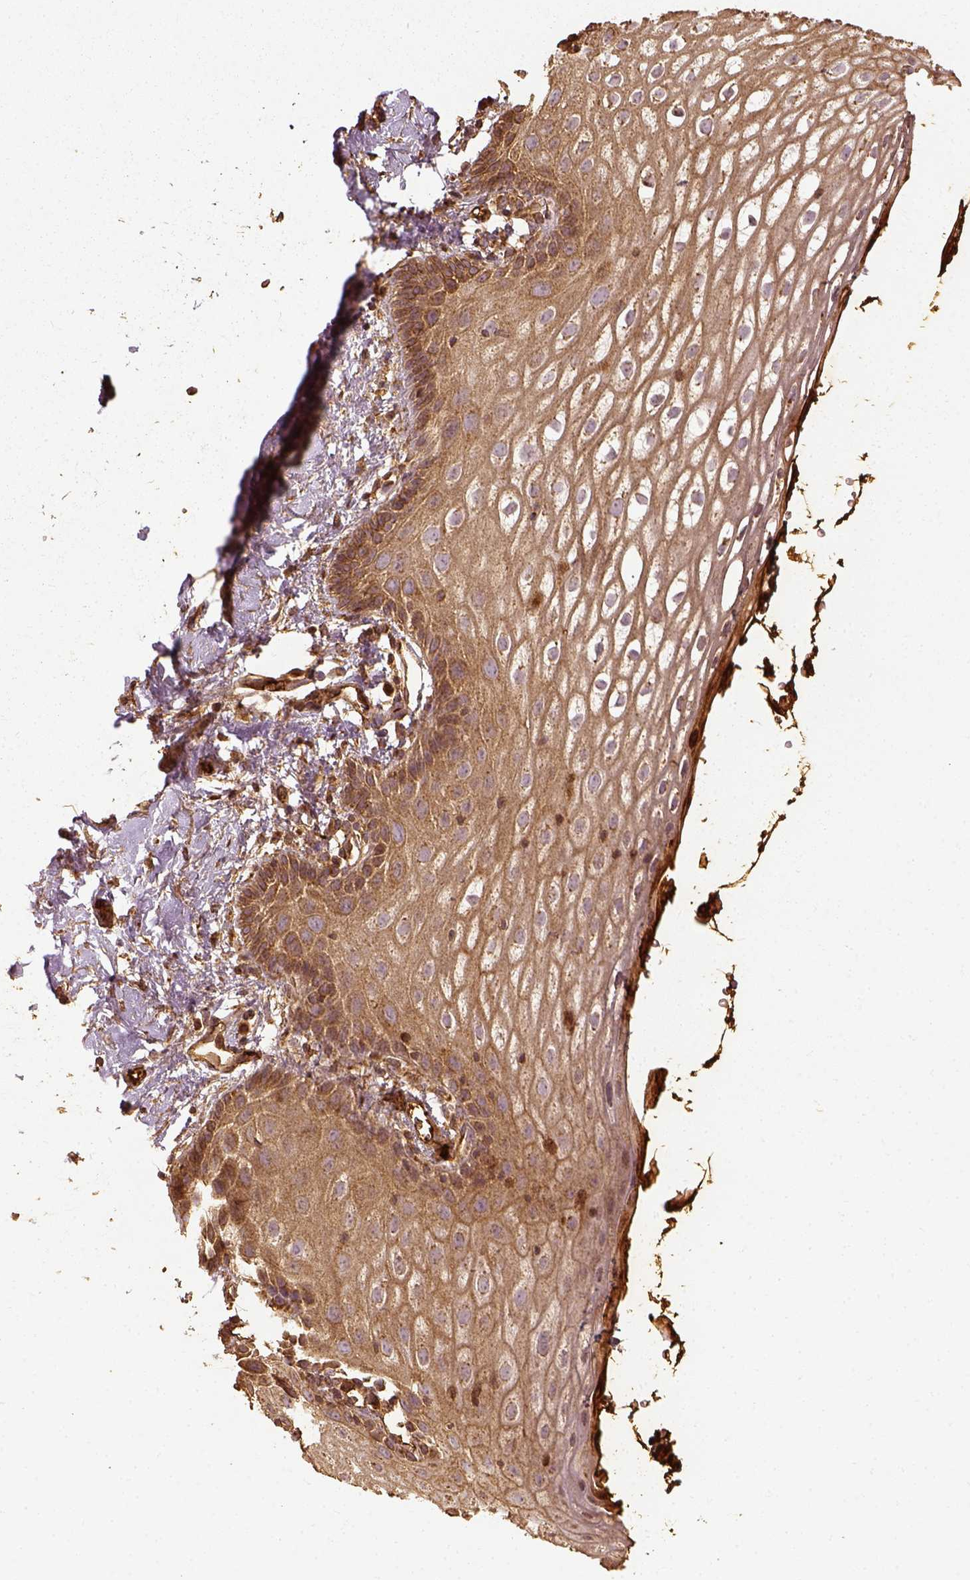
{"staining": {"intensity": "moderate", "quantity": "25%-75%", "location": "cytoplasmic/membranous,nuclear"}, "tissue": "vagina", "cell_type": "Squamous epithelial cells", "image_type": "normal", "snomed": [{"axis": "morphology", "description": "Normal tissue, NOS"}, {"axis": "morphology", "description": "Adenocarcinoma, NOS"}, {"axis": "topography", "description": "Rectum"}, {"axis": "topography", "description": "Vagina"}, {"axis": "topography", "description": "Peripheral nerve tissue"}], "caption": "This image displays normal vagina stained with IHC to label a protein in brown. The cytoplasmic/membranous,nuclear of squamous epithelial cells show moderate positivity for the protein. Nuclei are counter-stained blue.", "gene": "VEGFA", "patient": {"sex": "female", "age": 71}}